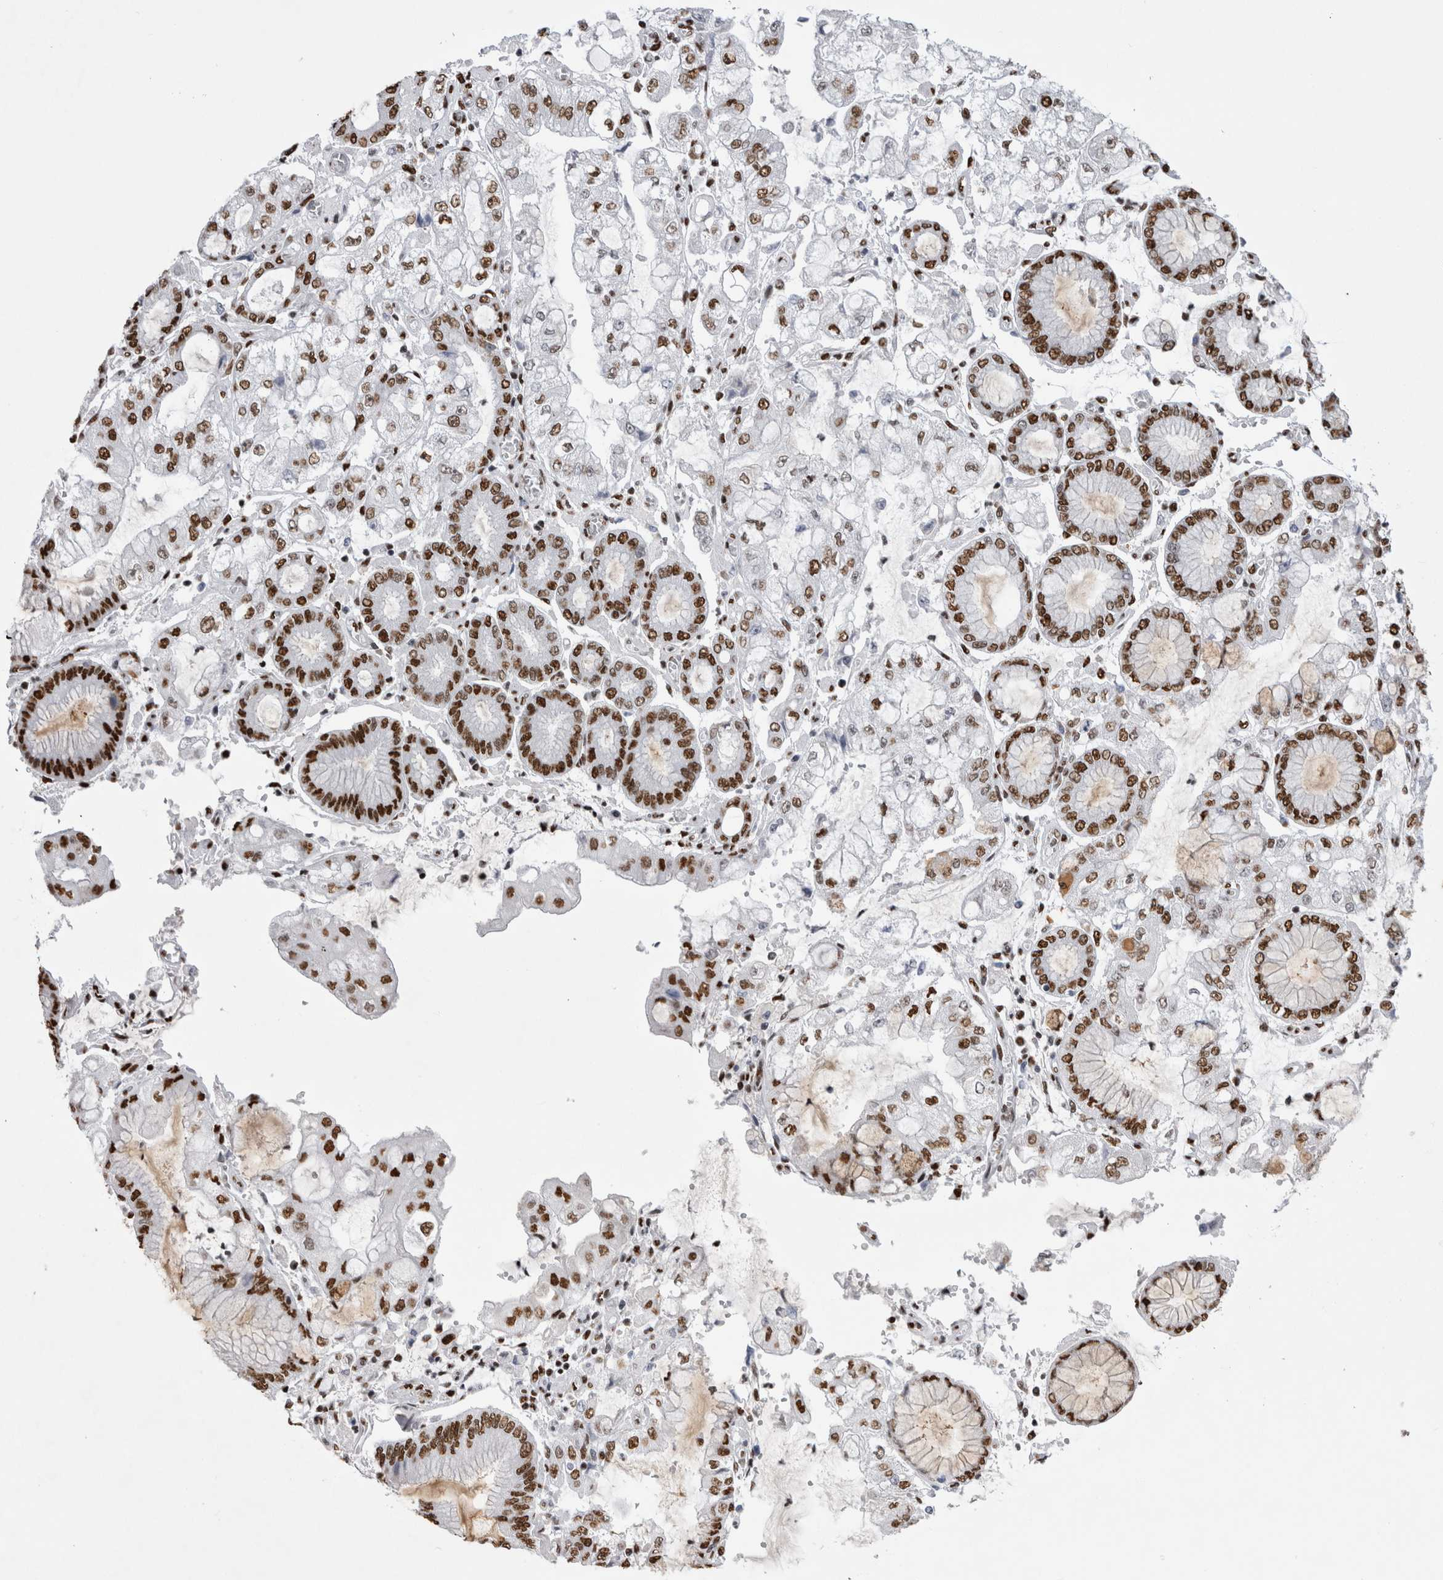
{"staining": {"intensity": "strong", "quantity": "25%-75%", "location": "nuclear"}, "tissue": "stomach cancer", "cell_type": "Tumor cells", "image_type": "cancer", "snomed": [{"axis": "morphology", "description": "Adenocarcinoma, NOS"}, {"axis": "topography", "description": "Stomach"}], "caption": "Immunohistochemistry micrograph of human stomach cancer stained for a protein (brown), which reveals high levels of strong nuclear expression in approximately 25%-75% of tumor cells.", "gene": "ALPK3", "patient": {"sex": "male", "age": 76}}